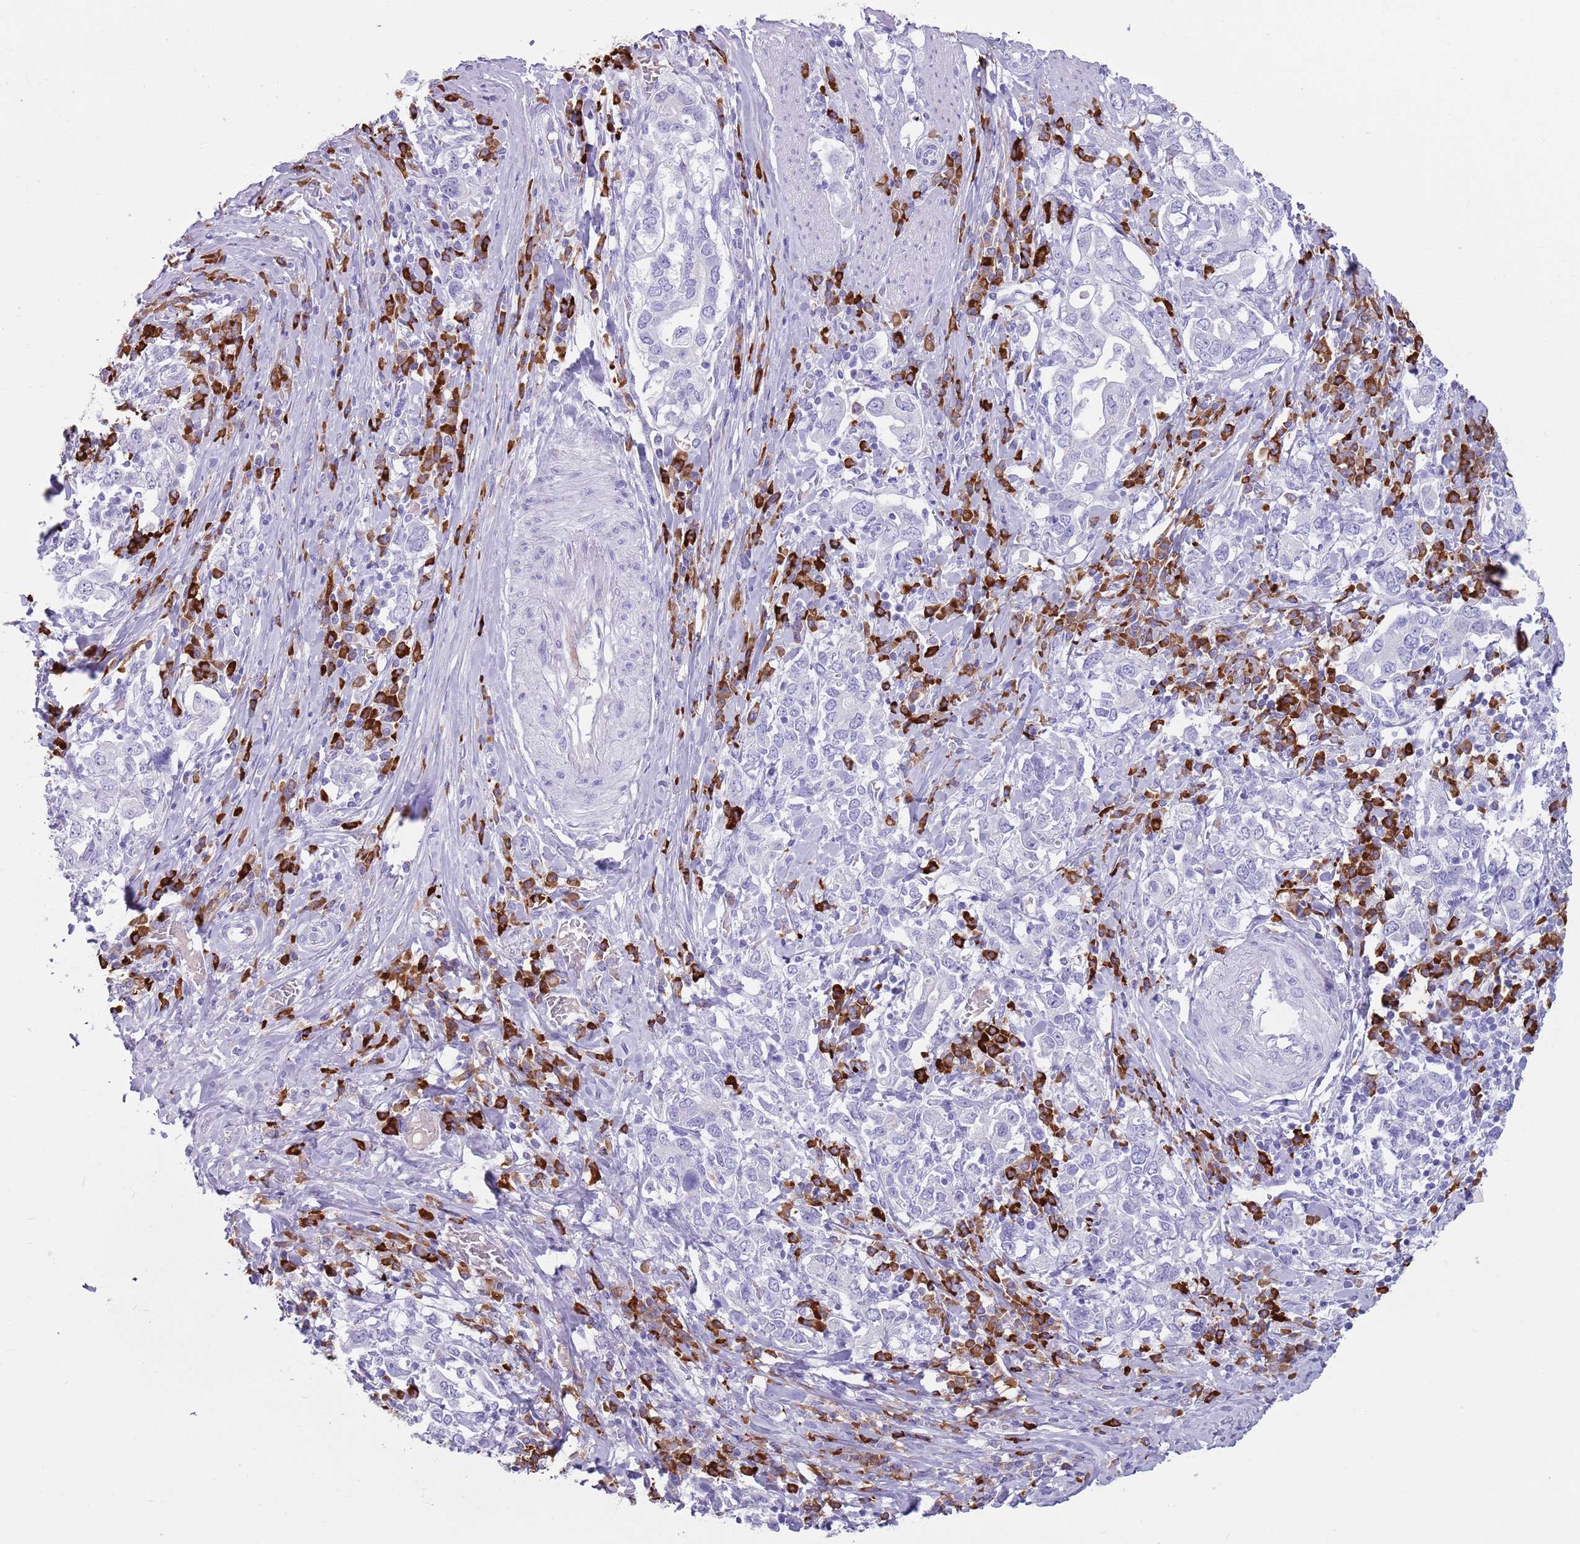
{"staining": {"intensity": "negative", "quantity": "none", "location": "none"}, "tissue": "stomach cancer", "cell_type": "Tumor cells", "image_type": "cancer", "snomed": [{"axis": "morphology", "description": "Adenocarcinoma, NOS"}, {"axis": "topography", "description": "Stomach, upper"}, {"axis": "topography", "description": "Stomach"}], "caption": "This is an immunohistochemistry micrograph of stomach cancer. There is no staining in tumor cells.", "gene": "LY6G5B", "patient": {"sex": "male", "age": 62}}